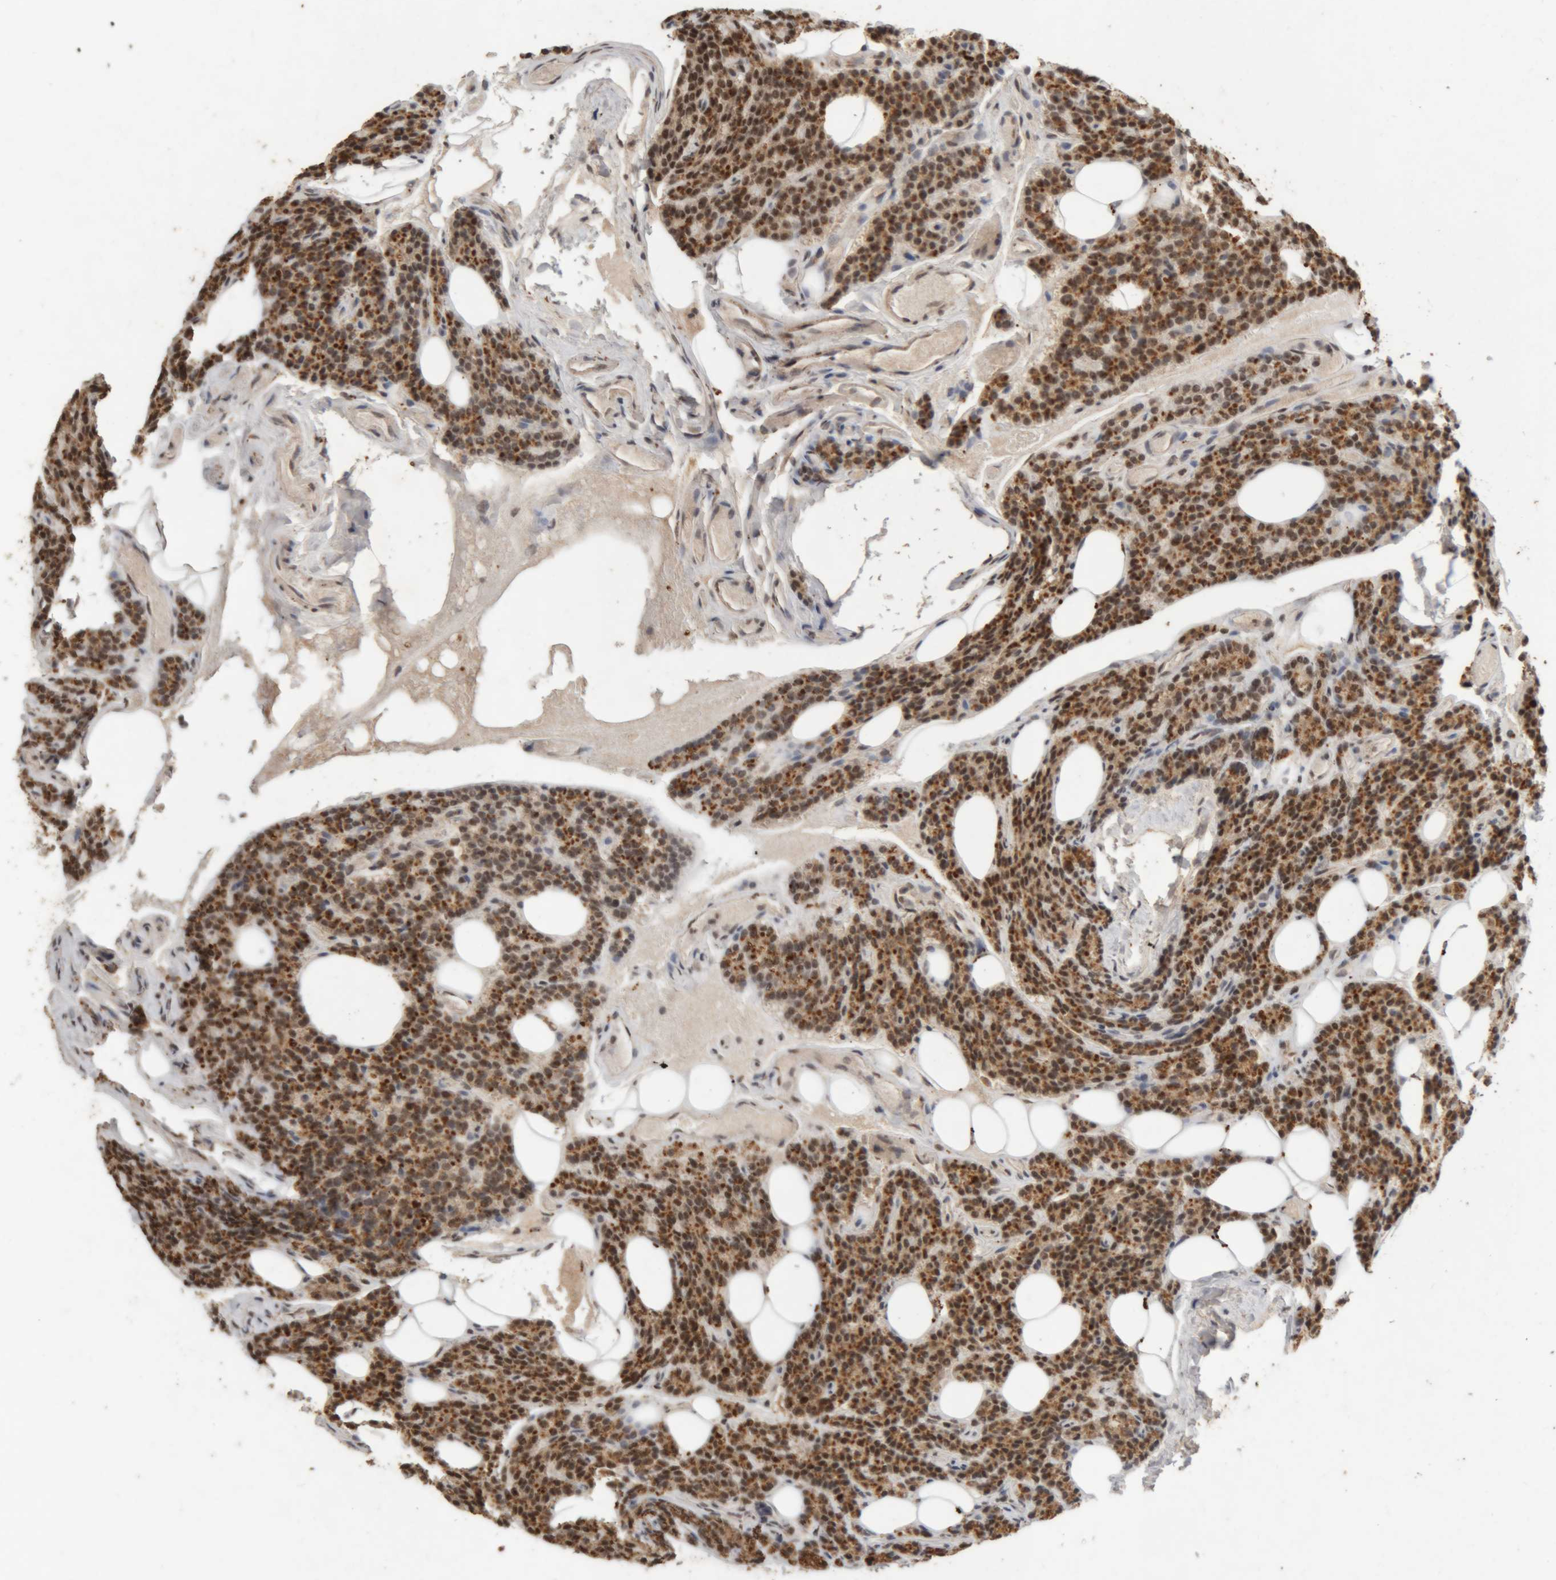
{"staining": {"intensity": "strong", "quantity": ">75%", "location": "cytoplasmic/membranous,nuclear"}, "tissue": "parathyroid gland", "cell_type": "Glandular cells", "image_type": "normal", "snomed": [{"axis": "morphology", "description": "Normal tissue, NOS"}, {"axis": "topography", "description": "Parathyroid gland"}], "caption": "Protein expression analysis of normal parathyroid gland reveals strong cytoplasmic/membranous,nuclear staining in about >75% of glandular cells.", "gene": "KEAP1", "patient": {"sex": "female", "age": 85}}